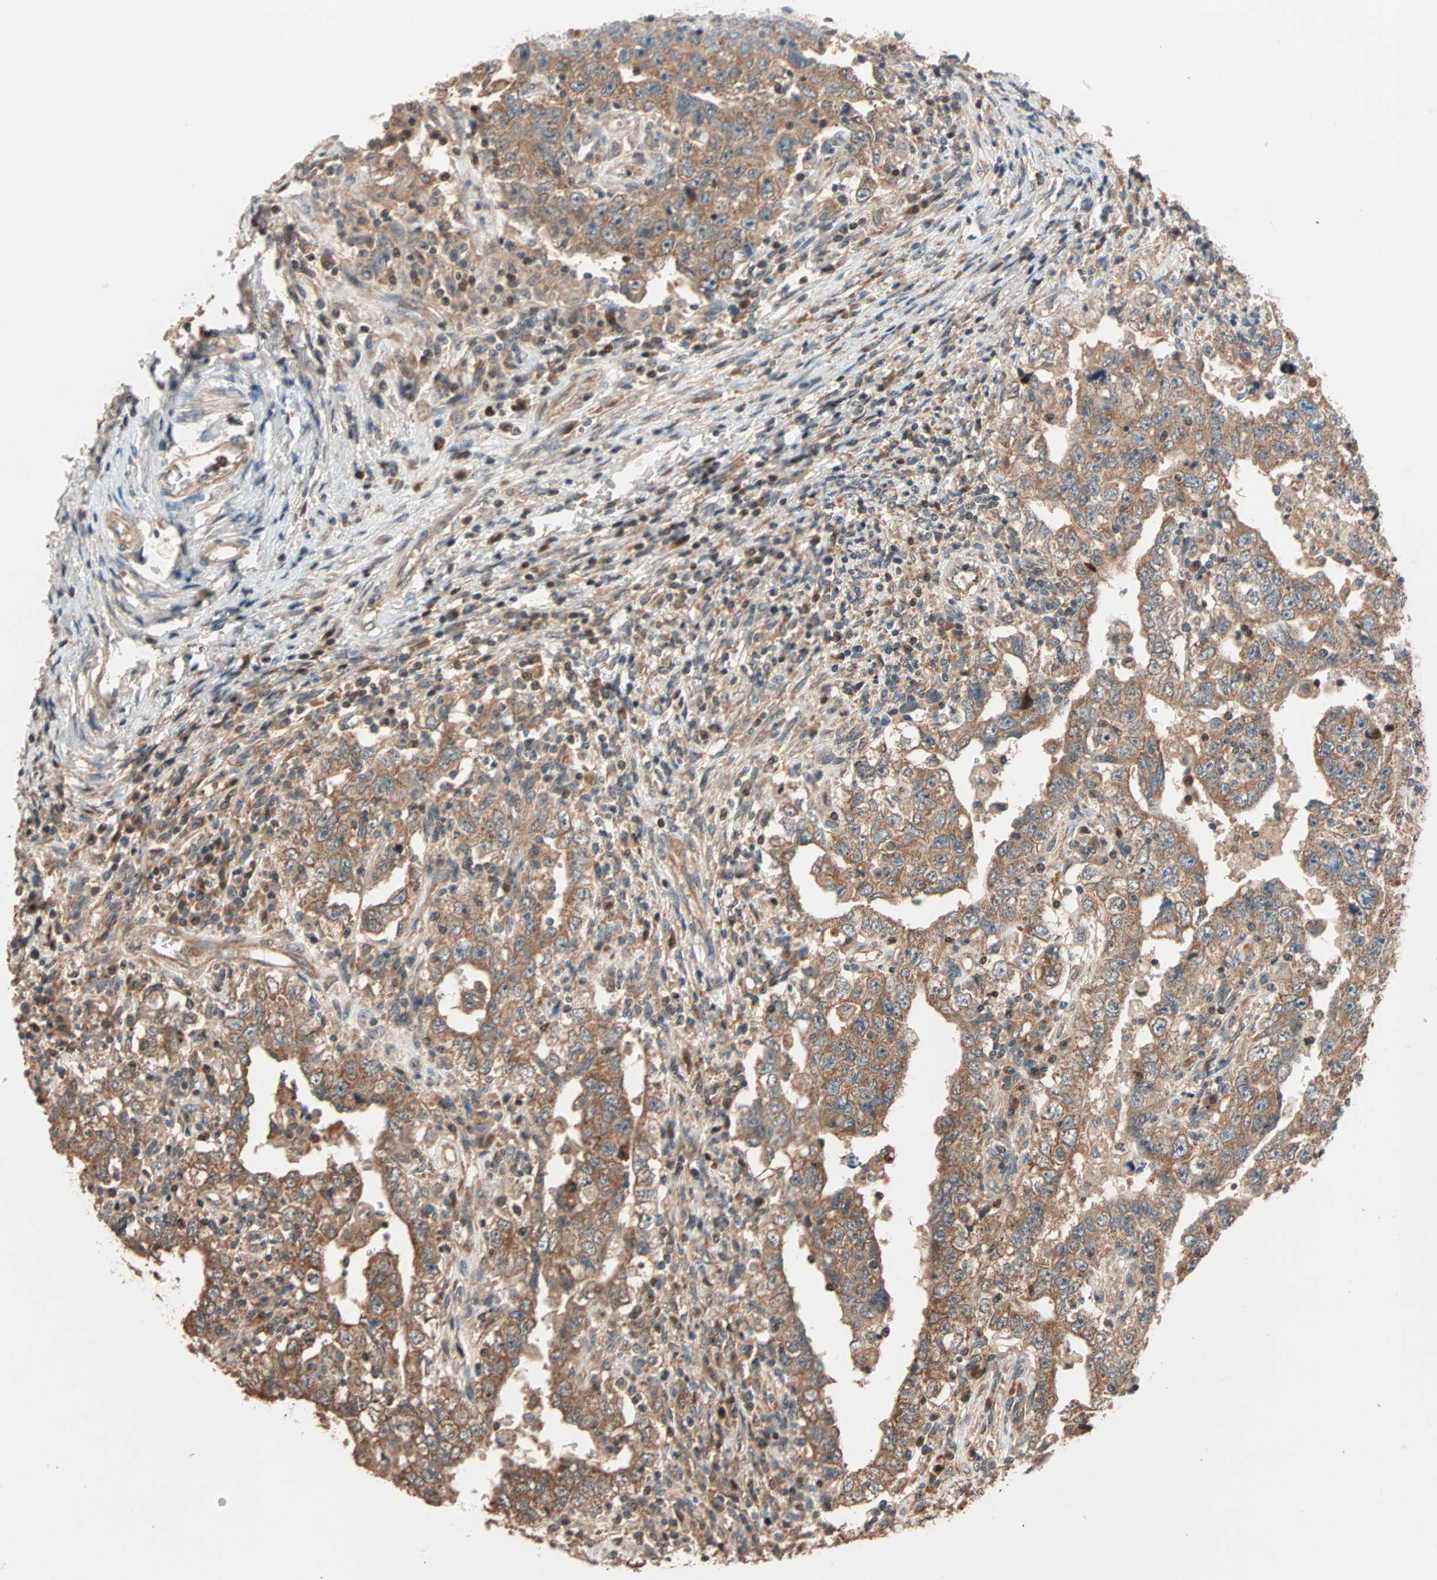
{"staining": {"intensity": "moderate", "quantity": ">75%", "location": "cytoplasmic/membranous"}, "tissue": "testis cancer", "cell_type": "Tumor cells", "image_type": "cancer", "snomed": [{"axis": "morphology", "description": "Carcinoma, Embryonal, NOS"}, {"axis": "topography", "description": "Testis"}], "caption": "Immunohistochemistry (IHC) image of human testis embryonal carcinoma stained for a protein (brown), which exhibits medium levels of moderate cytoplasmic/membranous positivity in approximately >75% of tumor cells.", "gene": "HECW1", "patient": {"sex": "male", "age": 26}}